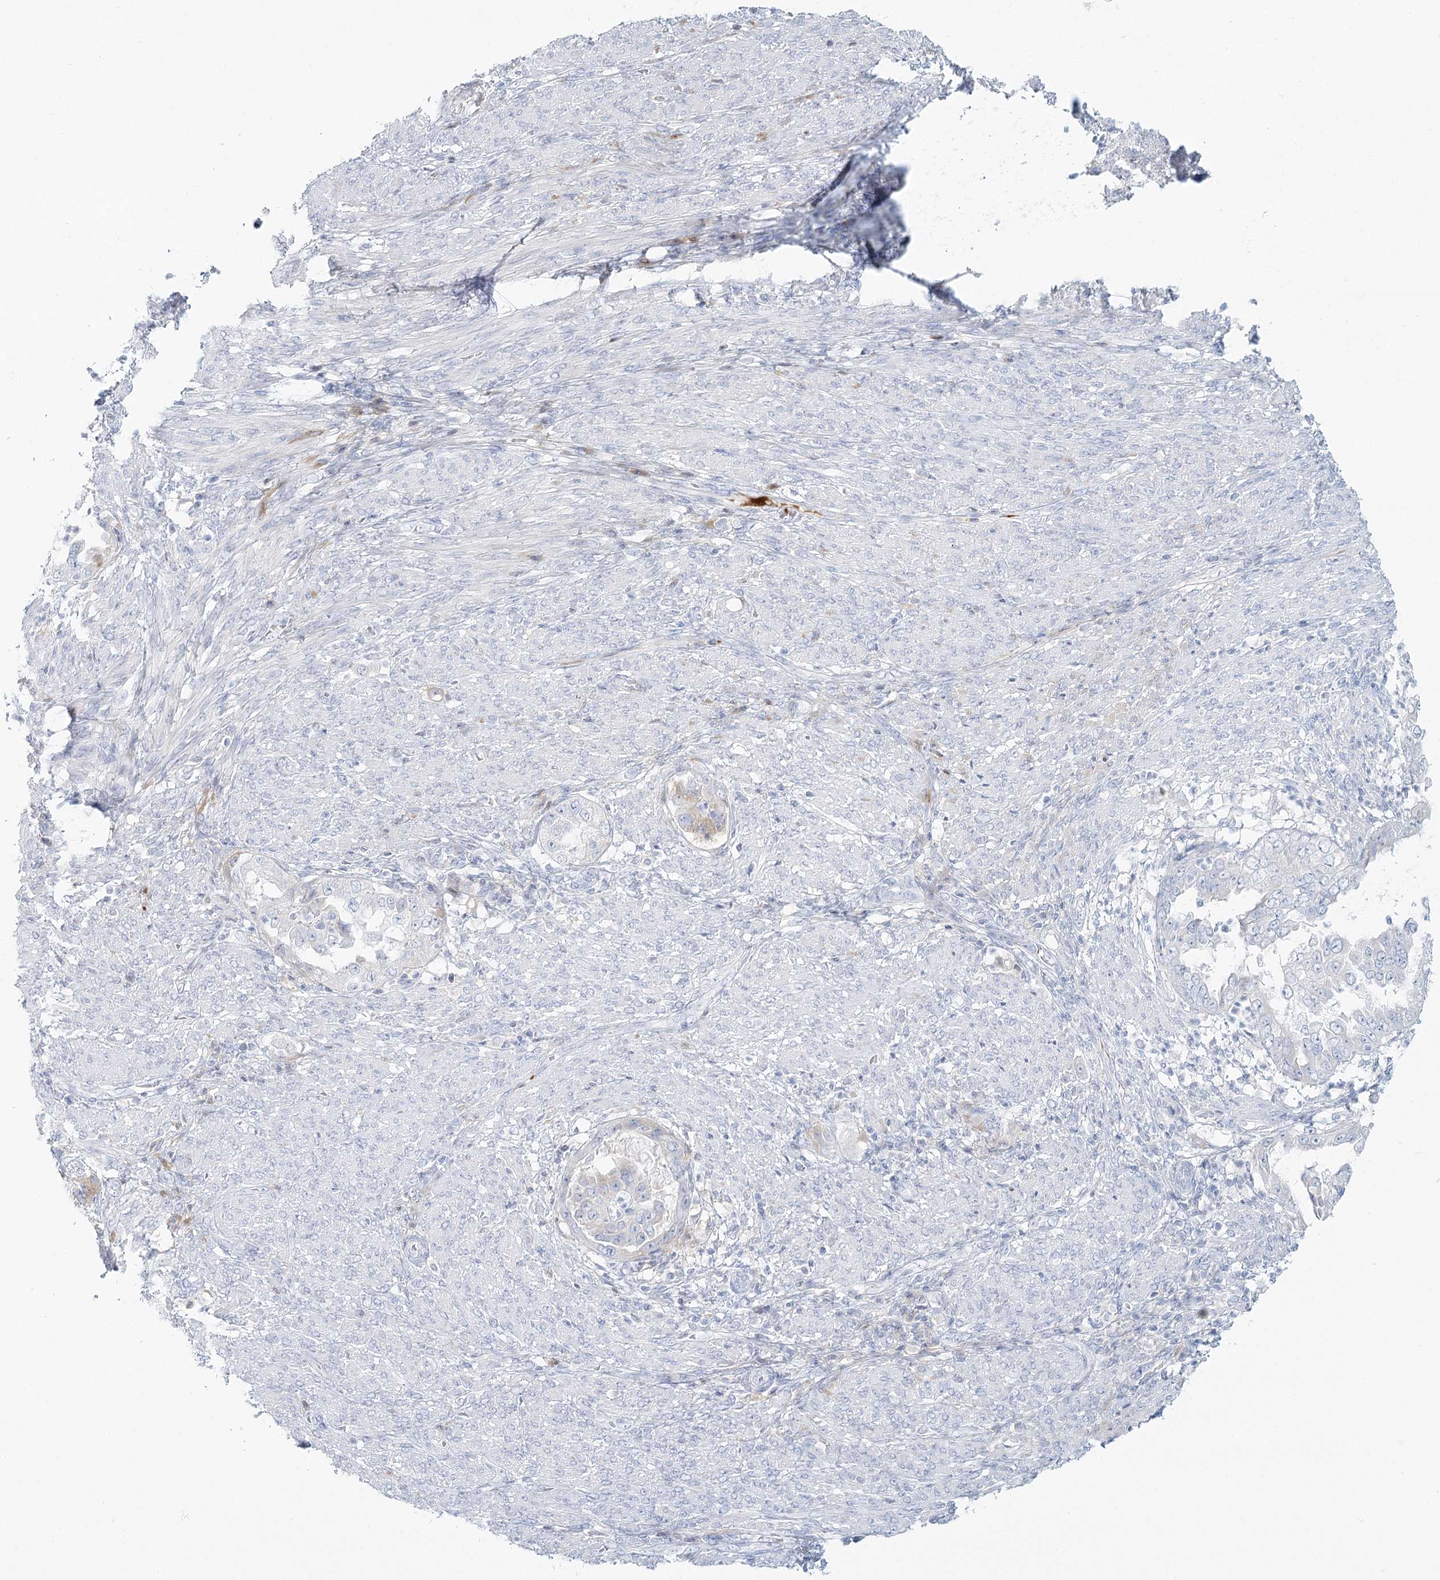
{"staining": {"intensity": "negative", "quantity": "none", "location": "none"}, "tissue": "endometrial cancer", "cell_type": "Tumor cells", "image_type": "cancer", "snomed": [{"axis": "morphology", "description": "Adenocarcinoma, NOS"}, {"axis": "topography", "description": "Endometrium"}], "caption": "Image shows no protein positivity in tumor cells of endometrial cancer (adenocarcinoma) tissue.", "gene": "DMGDH", "patient": {"sex": "female", "age": 85}}